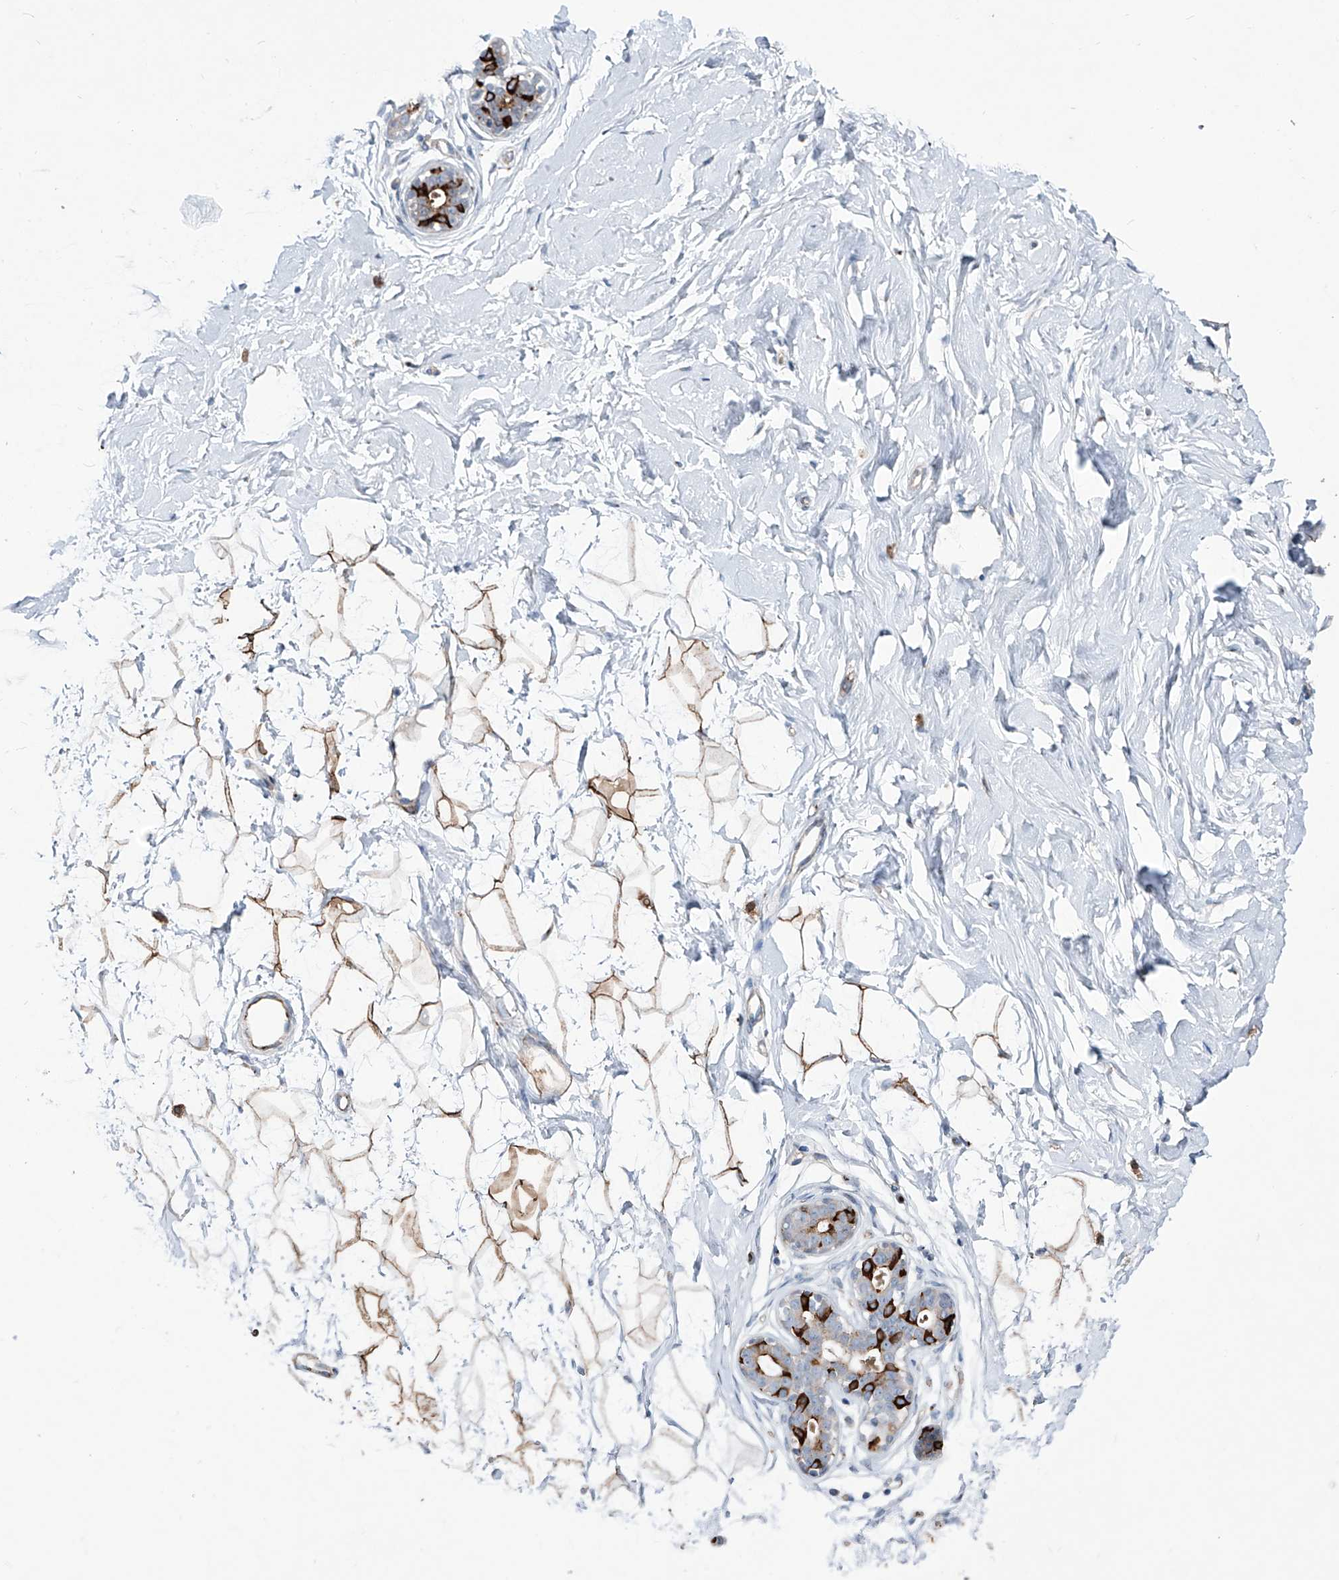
{"staining": {"intensity": "moderate", "quantity": ">75%", "location": "cytoplasmic/membranous"}, "tissue": "breast", "cell_type": "Adipocytes", "image_type": "normal", "snomed": [{"axis": "morphology", "description": "Normal tissue, NOS"}, {"axis": "morphology", "description": "Adenoma, NOS"}, {"axis": "topography", "description": "Breast"}], "caption": "IHC photomicrograph of benign breast: breast stained using immunohistochemistry demonstrates medium levels of moderate protein expression localized specifically in the cytoplasmic/membranous of adipocytes, appearing as a cytoplasmic/membranous brown color.", "gene": "CDH5", "patient": {"sex": "female", "age": 23}}